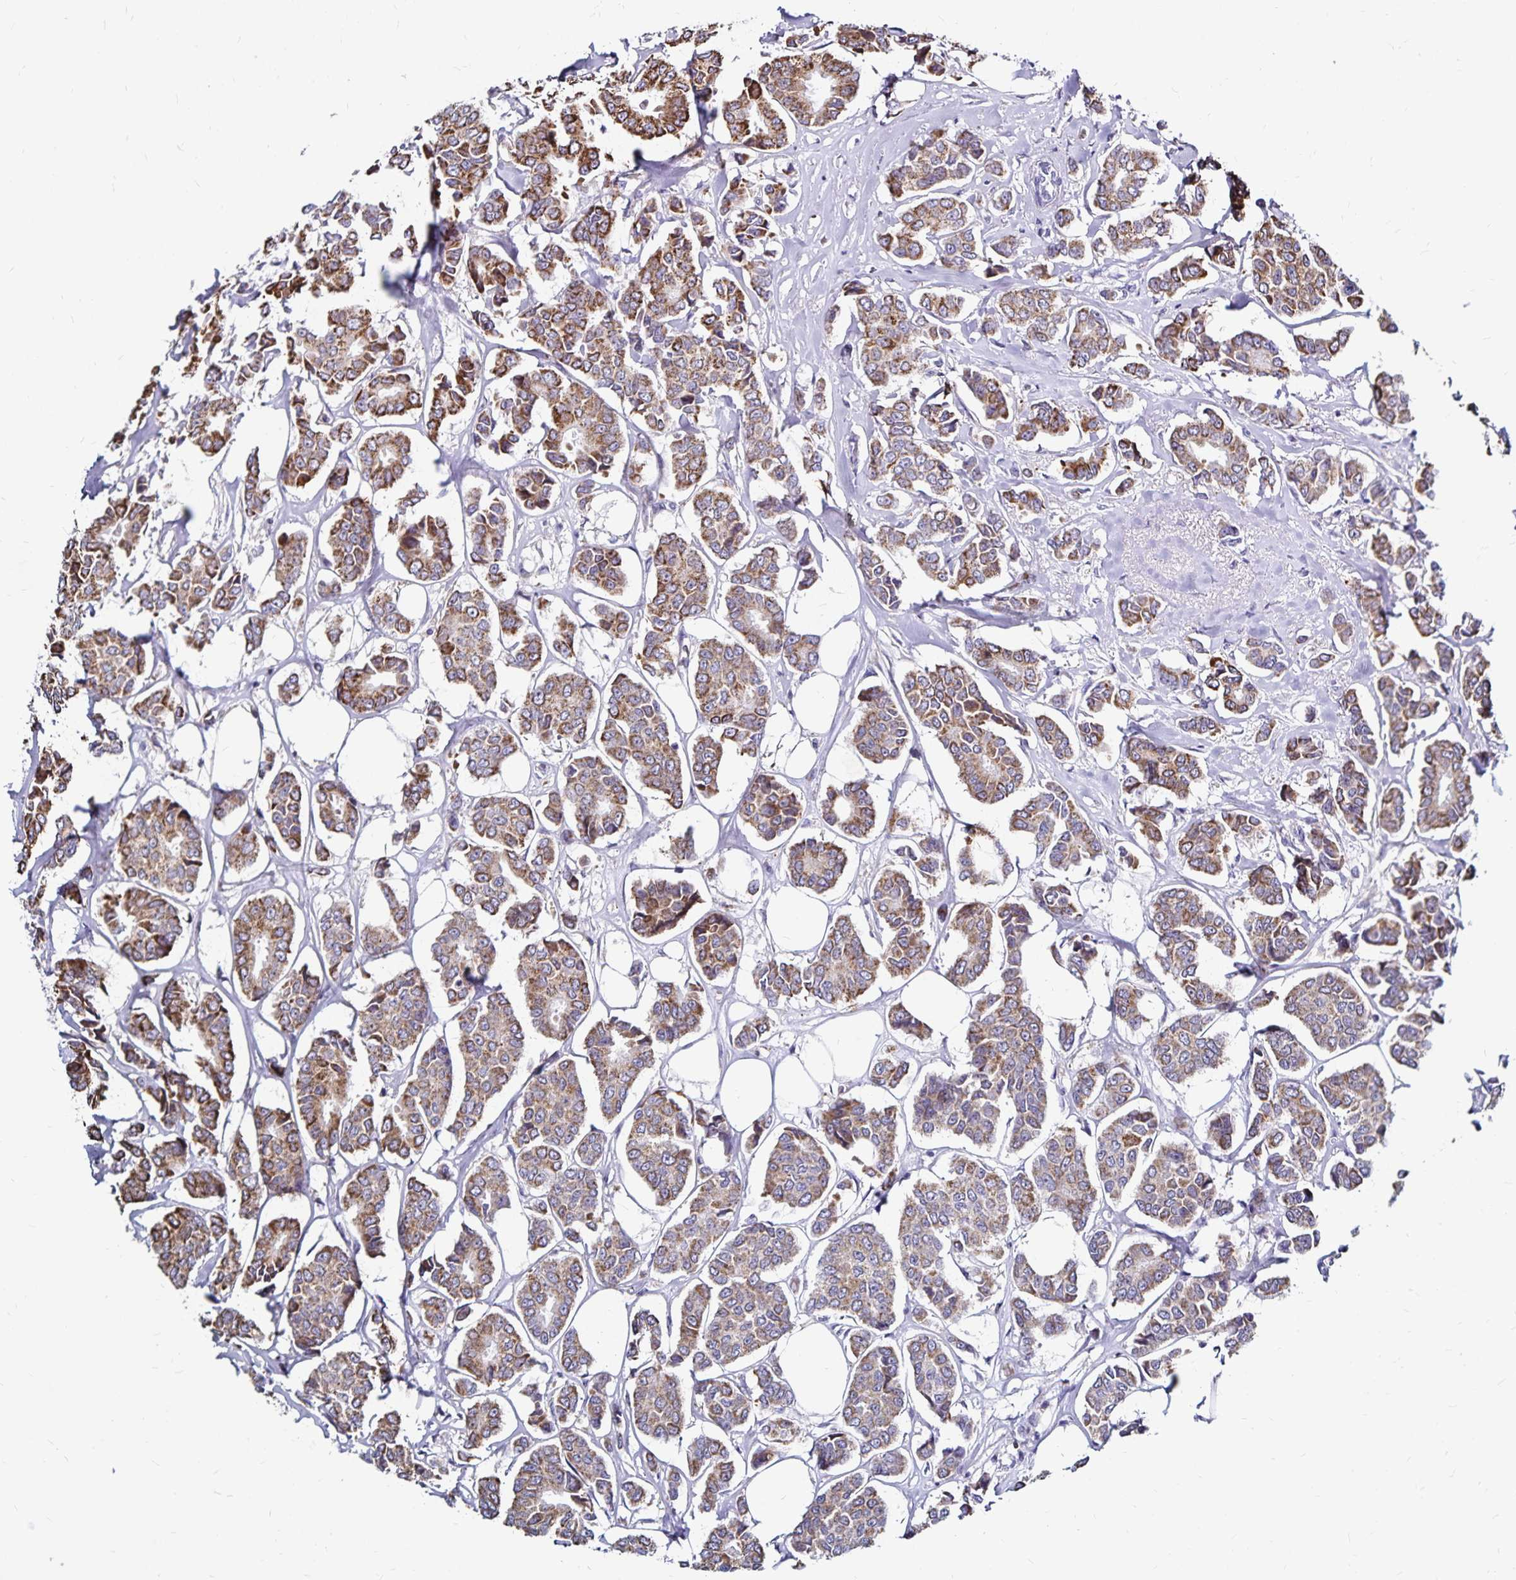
{"staining": {"intensity": "moderate", "quantity": ">75%", "location": "cytoplasmic/membranous"}, "tissue": "breast cancer", "cell_type": "Tumor cells", "image_type": "cancer", "snomed": [{"axis": "morphology", "description": "Duct carcinoma"}, {"axis": "topography", "description": "Breast"}], "caption": "Moderate cytoplasmic/membranous positivity is identified in approximately >75% of tumor cells in breast cancer.", "gene": "NAGPA", "patient": {"sex": "female", "age": 94}}